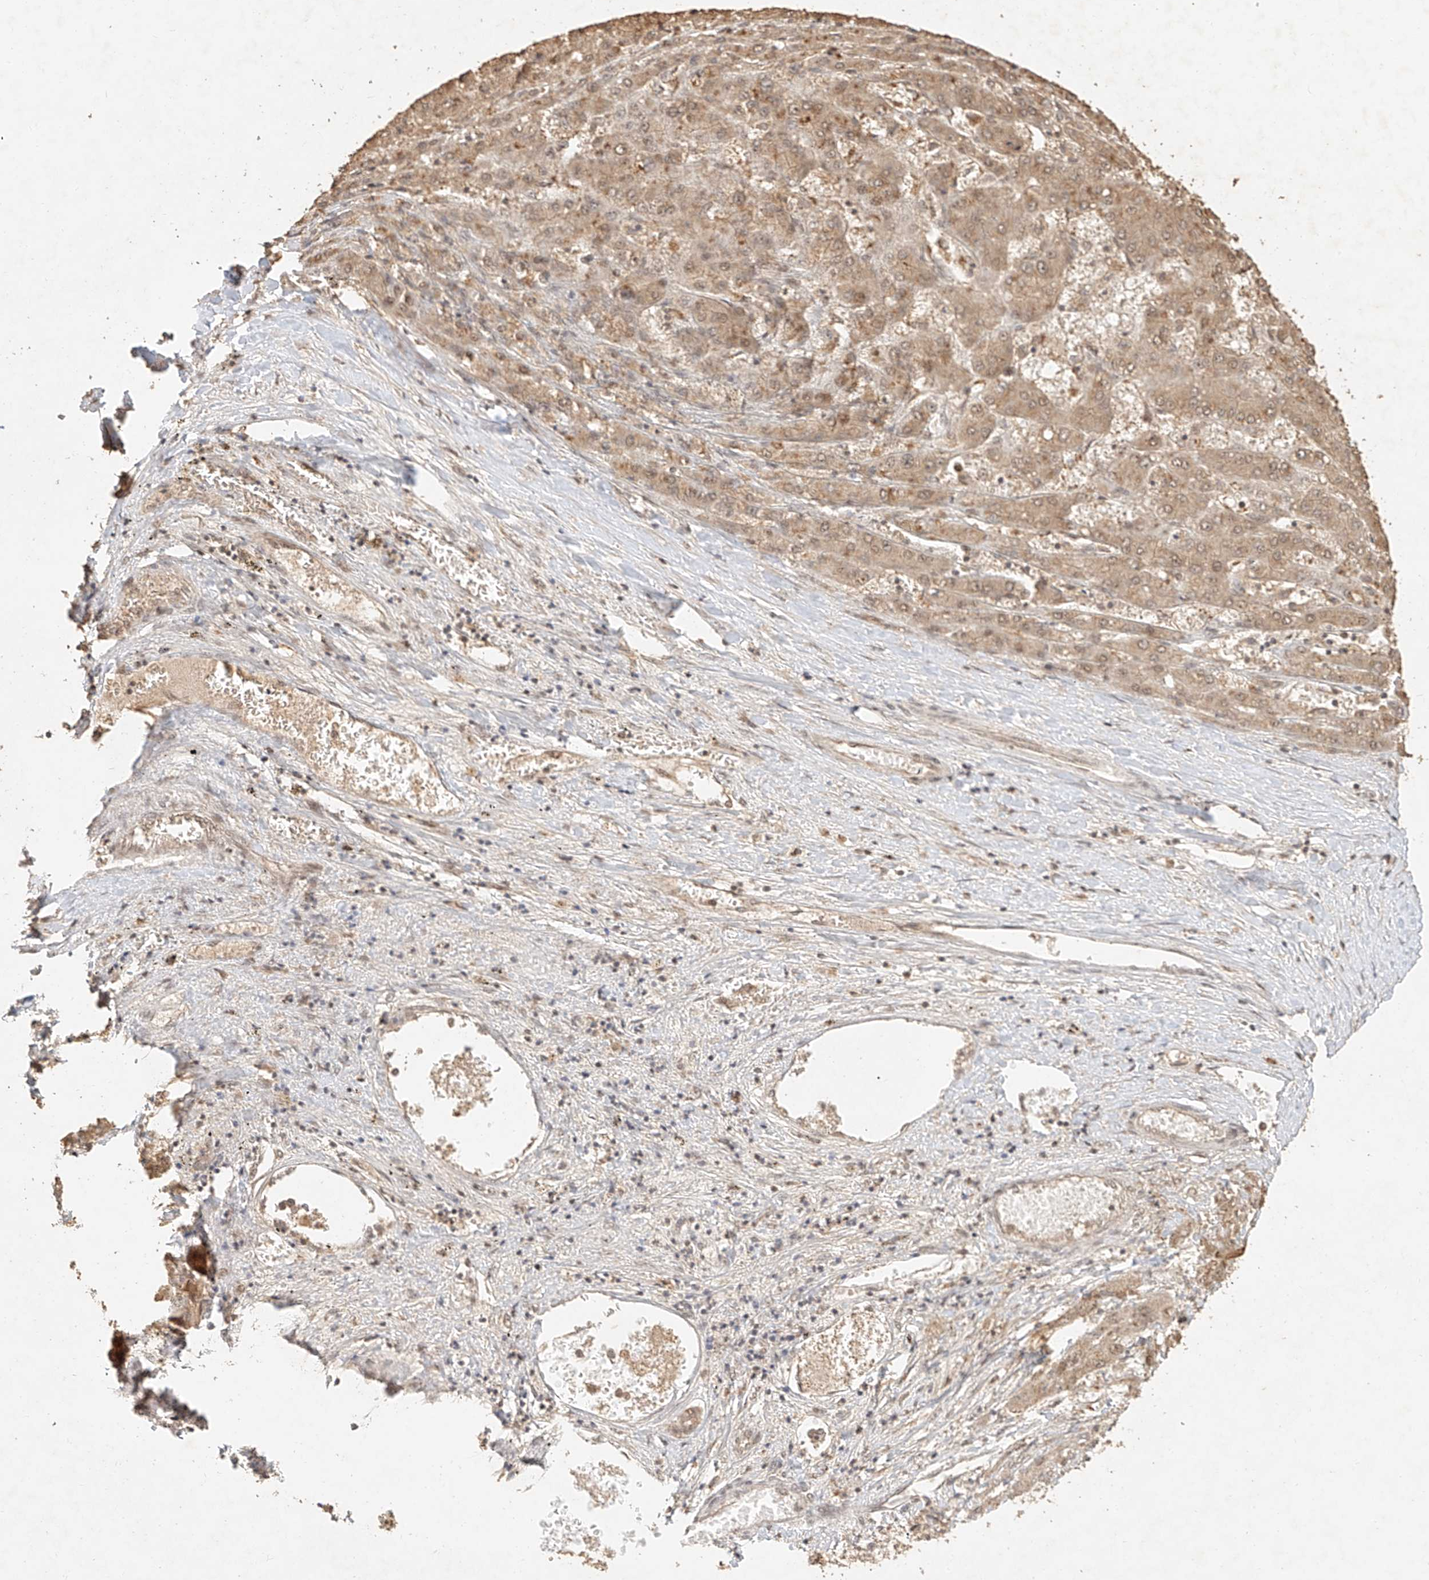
{"staining": {"intensity": "weak", "quantity": ">75%", "location": "cytoplasmic/membranous,nuclear"}, "tissue": "liver cancer", "cell_type": "Tumor cells", "image_type": "cancer", "snomed": [{"axis": "morphology", "description": "Carcinoma, Hepatocellular, NOS"}, {"axis": "topography", "description": "Liver"}], "caption": "This is a histology image of IHC staining of liver hepatocellular carcinoma, which shows weak expression in the cytoplasmic/membranous and nuclear of tumor cells.", "gene": "CXorf58", "patient": {"sex": "female", "age": 73}}